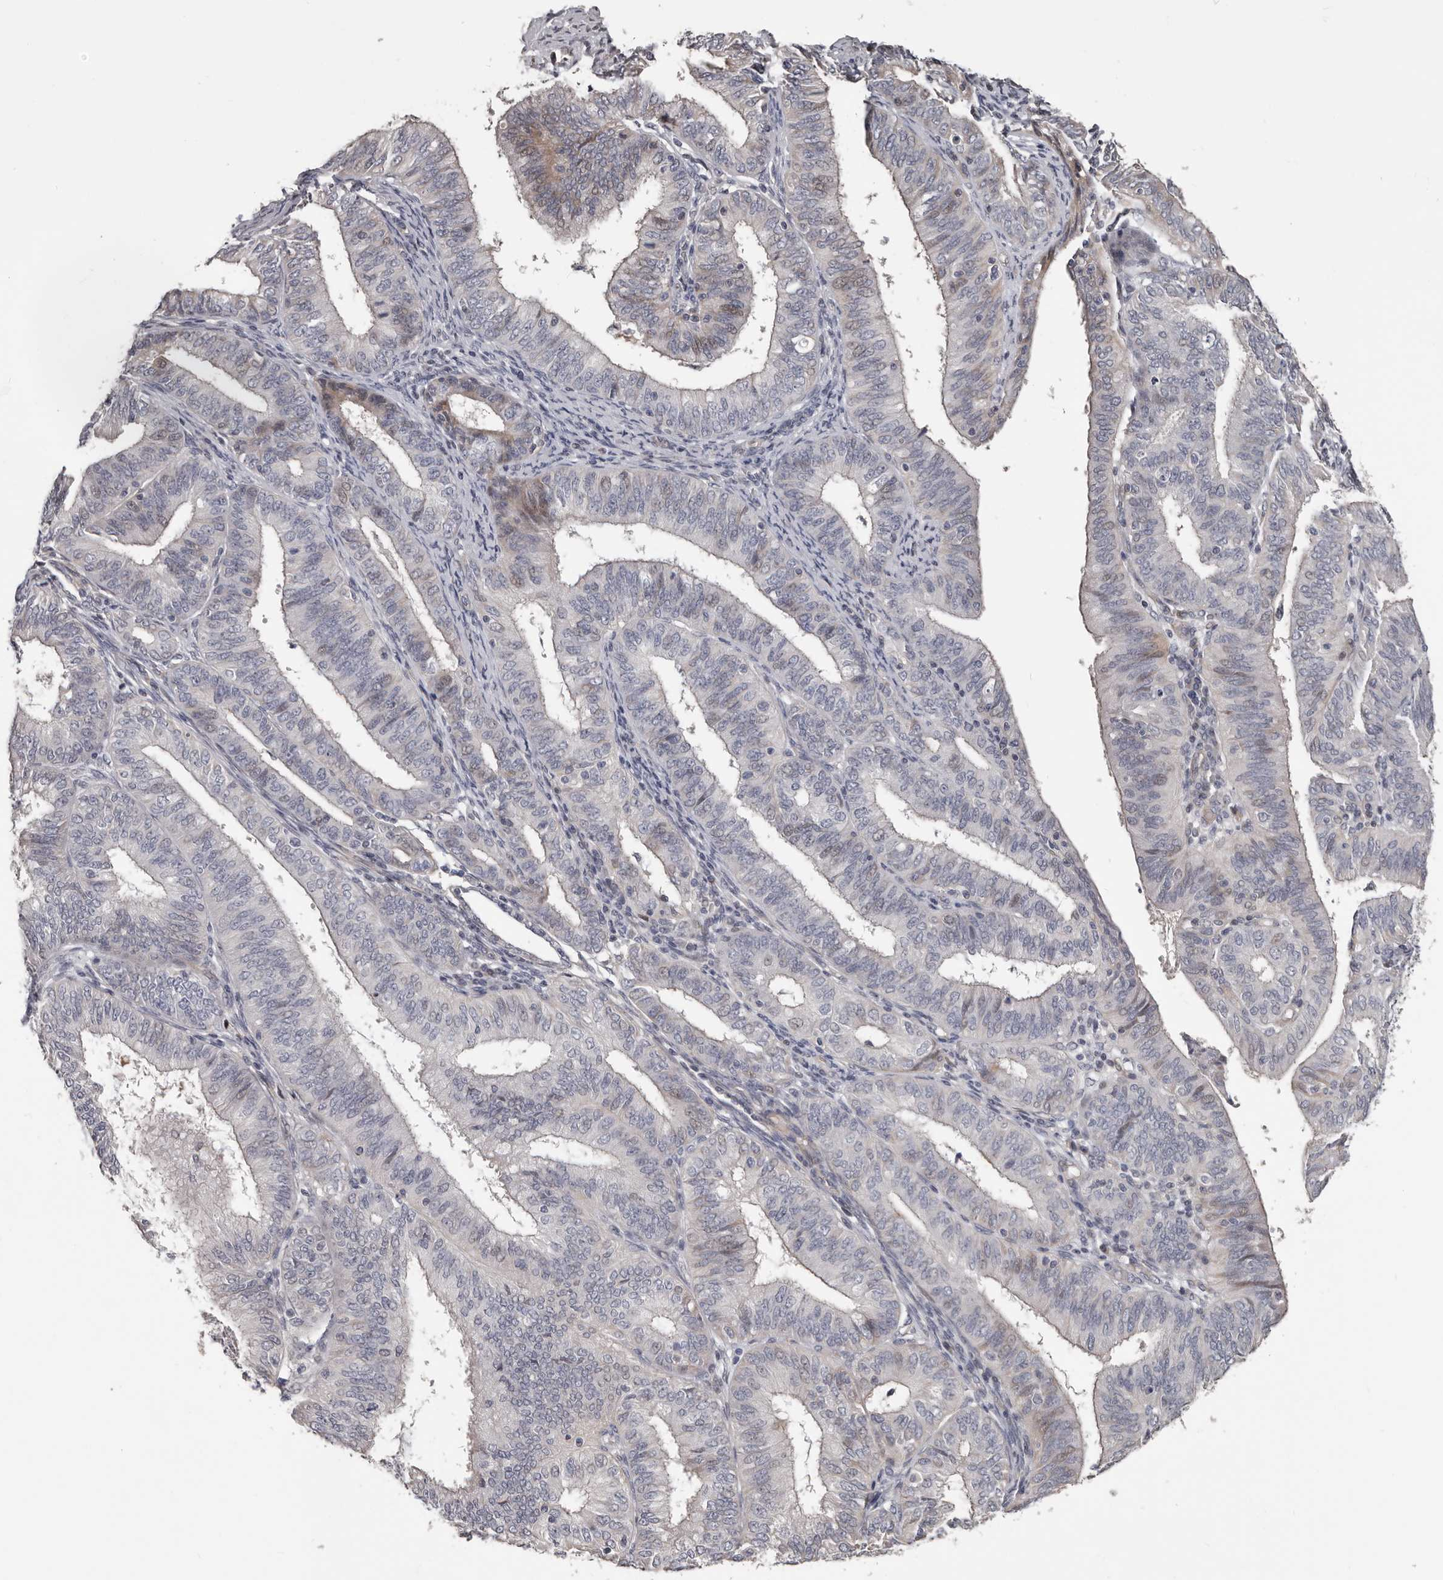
{"staining": {"intensity": "weak", "quantity": "<25%", "location": "cytoplasmic/membranous"}, "tissue": "endometrial cancer", "cell_type": "Tumor cells", "image_type": "cancer", "snomed": [{"axis": "morphology", "description": "Adenocarcinoma, NOS"}, {"axis": "topography", "description": "Endometrium"}], "caption": "Tumor cells show no significant protein staining in endometrial cancer.", "gene": "RNF217", "patient": {"sex": "female", "age": 51}}